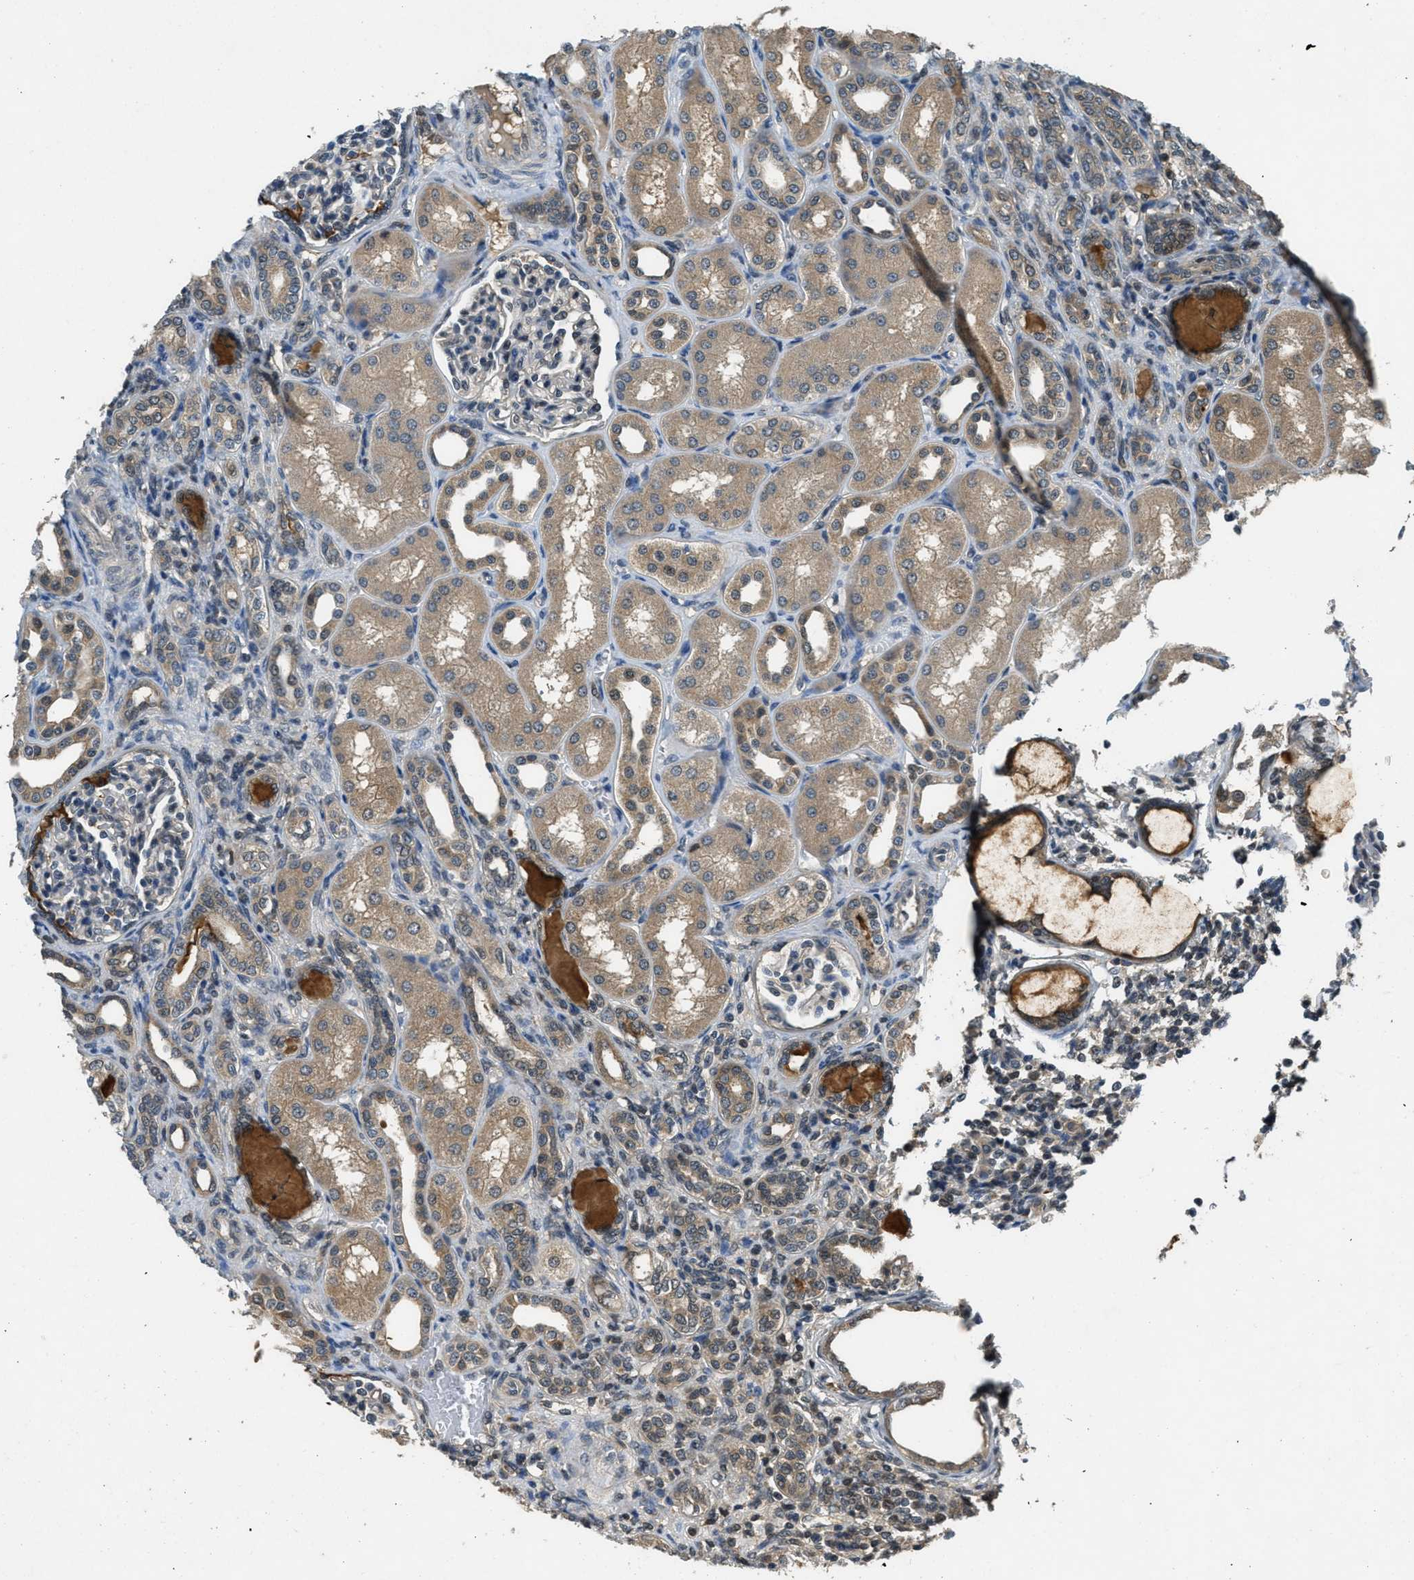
{"staining": {"intensity": "weak", "quantity": "<25%", "location": "cytoplasmic/membranous"}, "tissue": "kidney", "cell_type": "Cells in glomeruli", "image_type": "normal", "snomed": [{"axis": "morphology", "description": "Normal tissue, NOS"}, {"axis": "topography", "description": "Kidney"}], "caption": "Immunohistochemistry photomicrograph of unremarkable human kidney stained for a protein (brown), which displays no positivity in cells in glomeruli. The staining was performed using DAB to visualize the protein expression in brown, while the nuclei were stained in blue with hematoxylin (Magnification: 20x).", "gene": "DUSP6", "patient": {"sex": "male", "age": 7}}